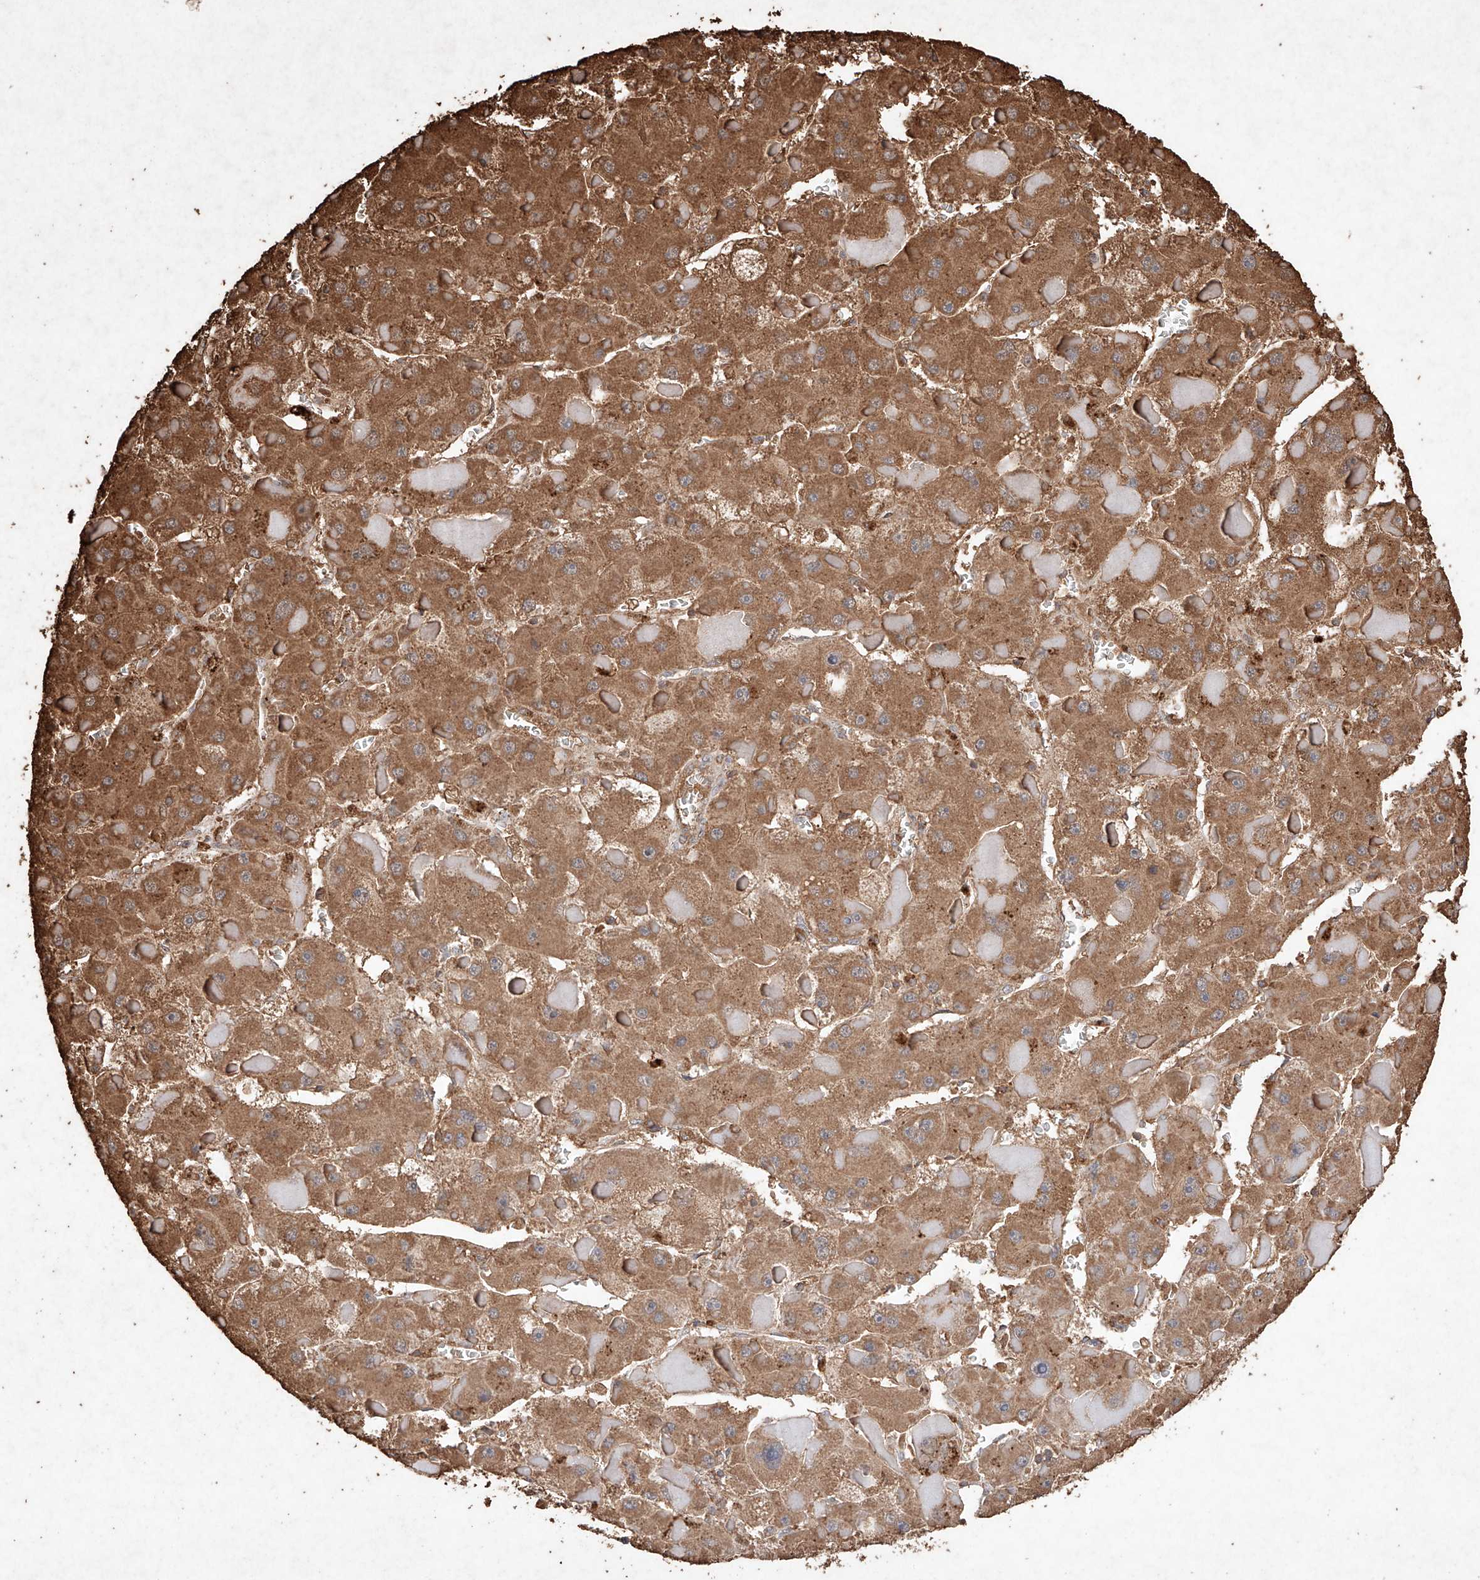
{"staining": {"intensity": "strong", "quantity": ">75%", "location": "cytoplasmic/membranous"}, "tissue": "liver cancer", "cell_type": "Tumor cells", "image_type": "cancer", "snomed": [{"axis": "morphology", "description": "Carcinoma, Hepatocellular, NOS"}, {"axis": "topography", "description": "Liver"}], "caption": "Protein staining reveals strong cytoplasmic/membranous positivity in about >75% of tumor cells in hepatocellular carcinoma (liver).", "gene": "M6PR", "patient": {"sex": "female", "age": 73}}